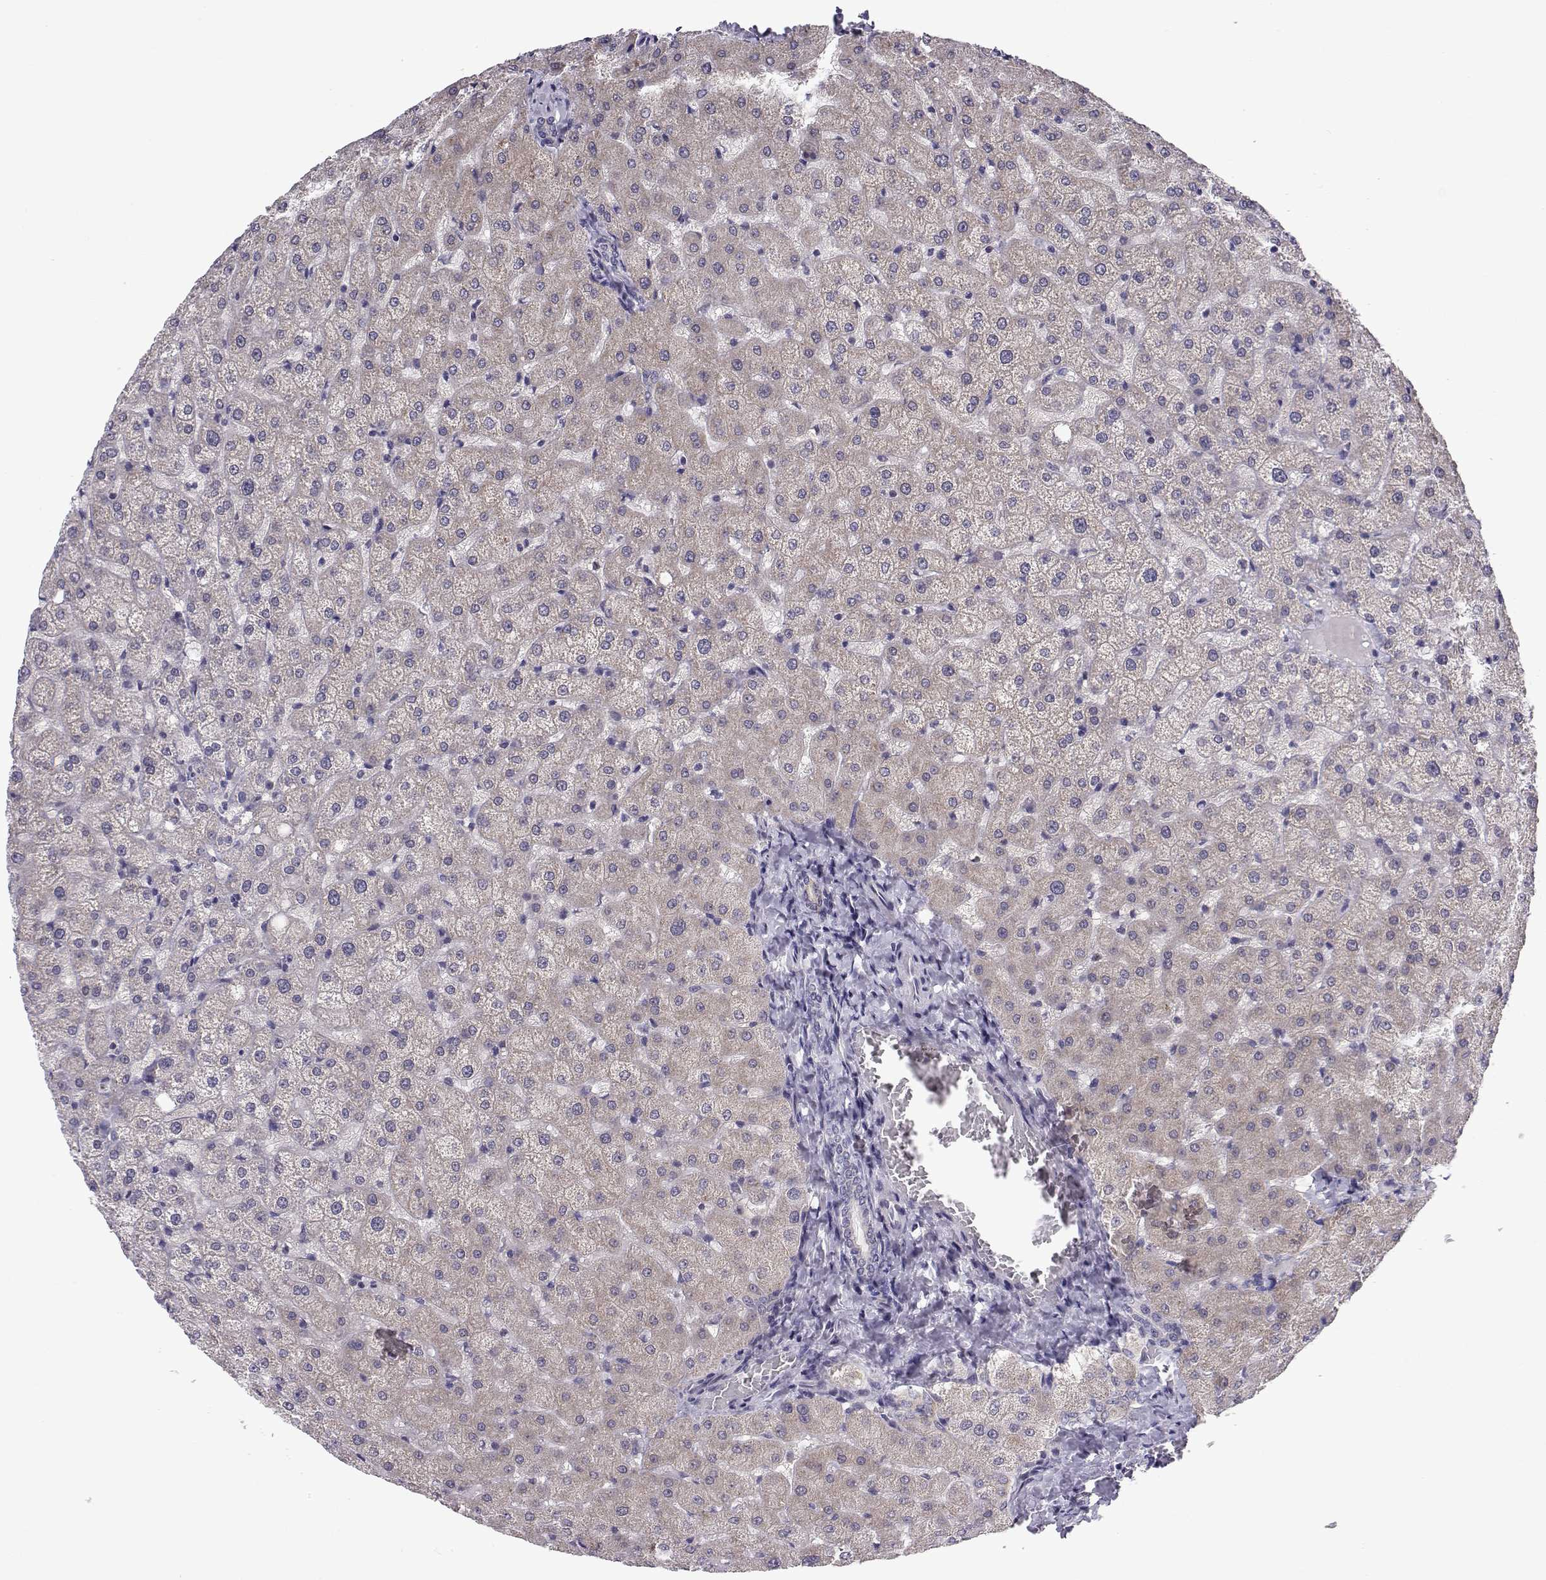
{"staining": {"intensity": "negative", "quantity": "none", "location": "none"}, "tissue": "liver", "cell_type": "Cholangiocytes", "image_type": "normal", "snomed": [{"axis": "morphology", "description": "Normal tissue, NOS"}, {"axis": "topography", "description": "Liver"}], "caption": "The immunohistochemistry (IHC) micrograph has no significant expression in cholangiocytes of liver.", "gene": "PEX5L", "patient": {"sex": "female", "age": 50}}